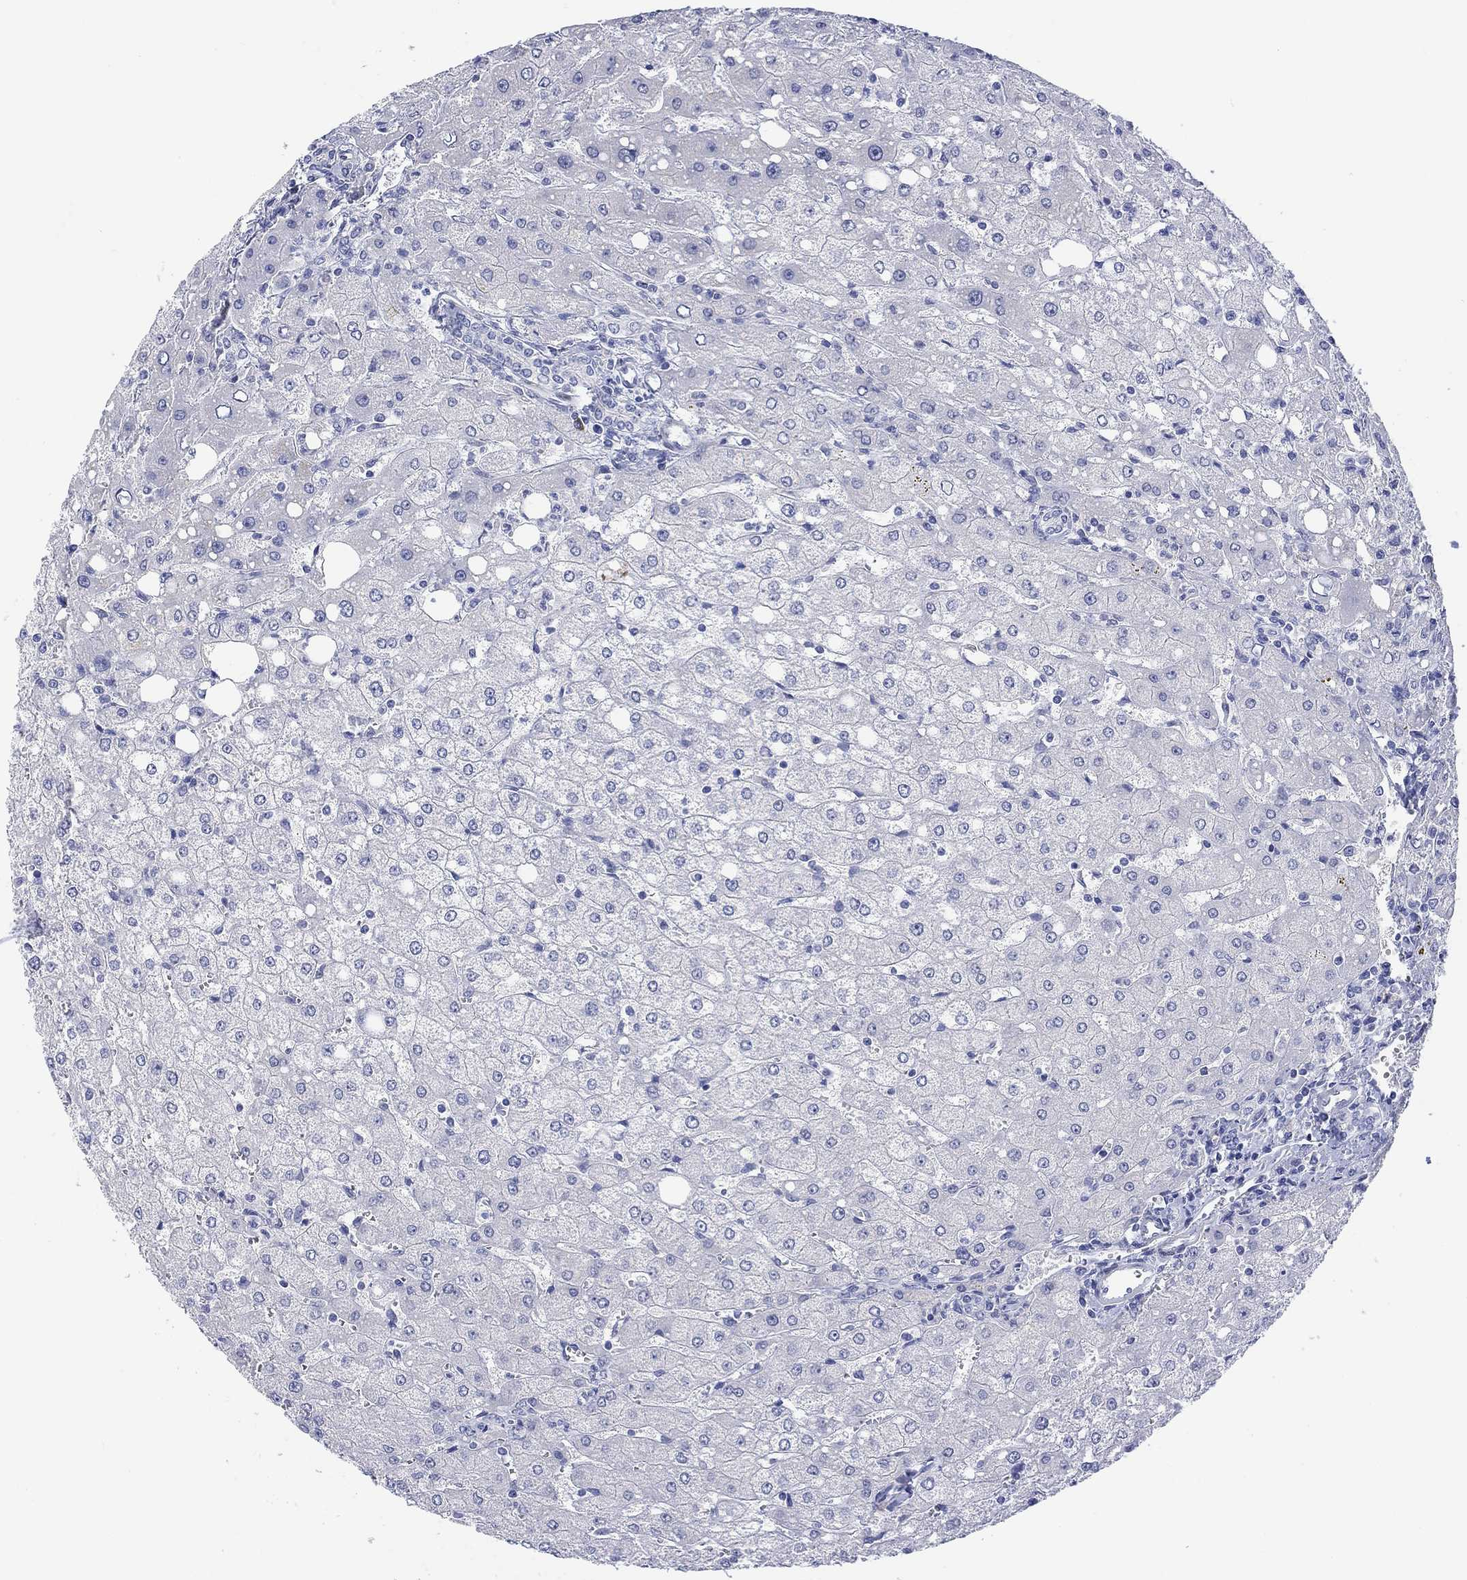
{"staining": {"intensity": "negative", "quantity": "none", "location": "none"}, "tissue": "liver", "cell_type": "Cholangiocytes", "image_type": "normal", "snomed": [{"axis": "morphology", "description": "Normal tissue, NOS"}, {"axis": "topography", "description": "Liver"}], "caption": "Cholangiocytes show no significant protein staining in unremarkable liver. Nuclei are stained in blue.", "gene": "MSI1", "patient": {"sex": "female", "age": 53}}